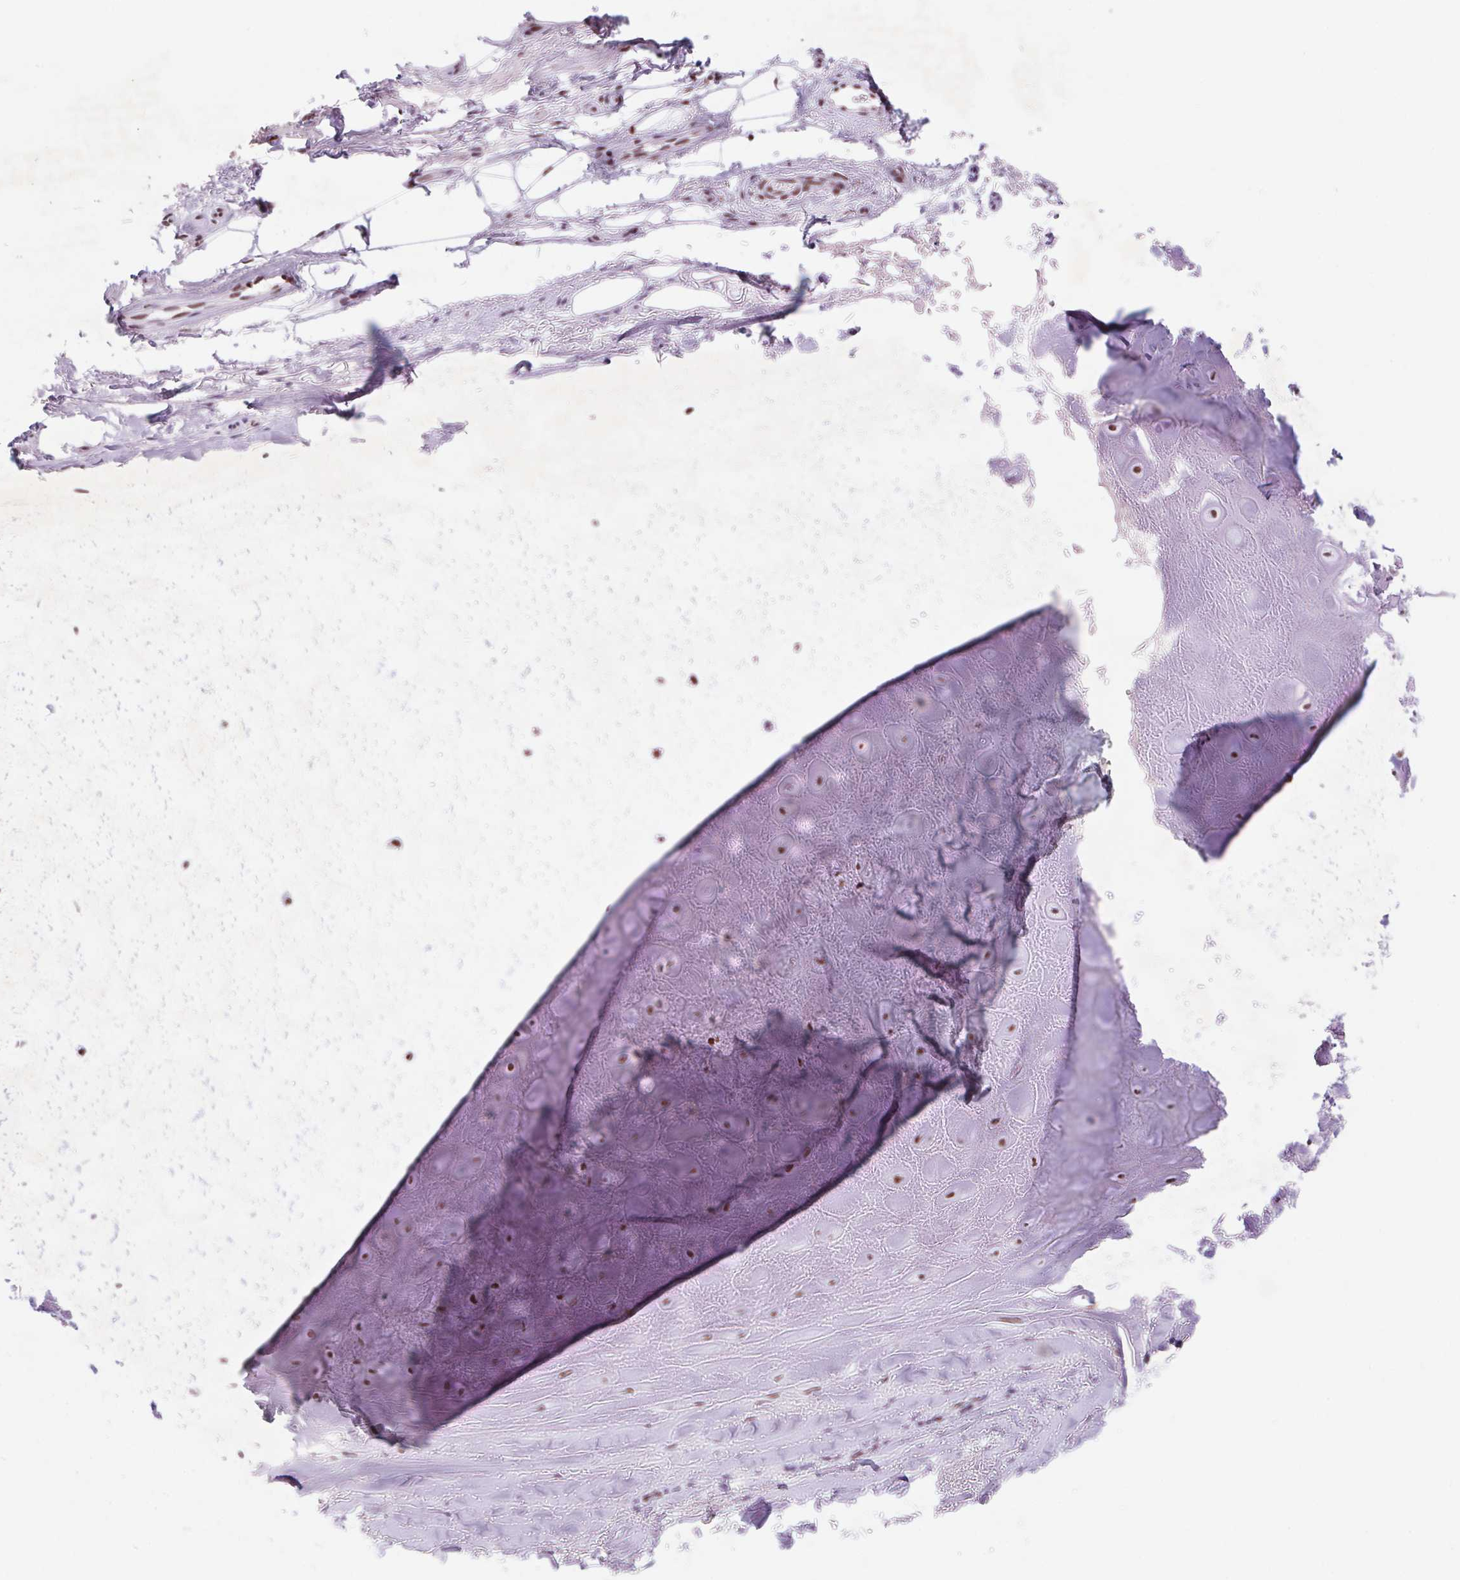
{"staining": {"intensity": "moderate", "quantity": ">75%", "location": "nuclear"}, "tissue": "soft tissue", "cell_type": "Chondrocytes", "image_type": "normal", "snomed": [{"axis": "morphology", "description": "Normal tissue, NOS"}, {"axis": "topography", "description": "Cartilage tissue"}], "caption": "This image reveals normal soft tissue stained with IHC to label a protein in brown. The nuclear of chondrocytes show moderate positivity for the protein. Nuclei are counter-stained blue.", "gene": "DPPA5", "patient": {"sex": "male", "age": 65}}